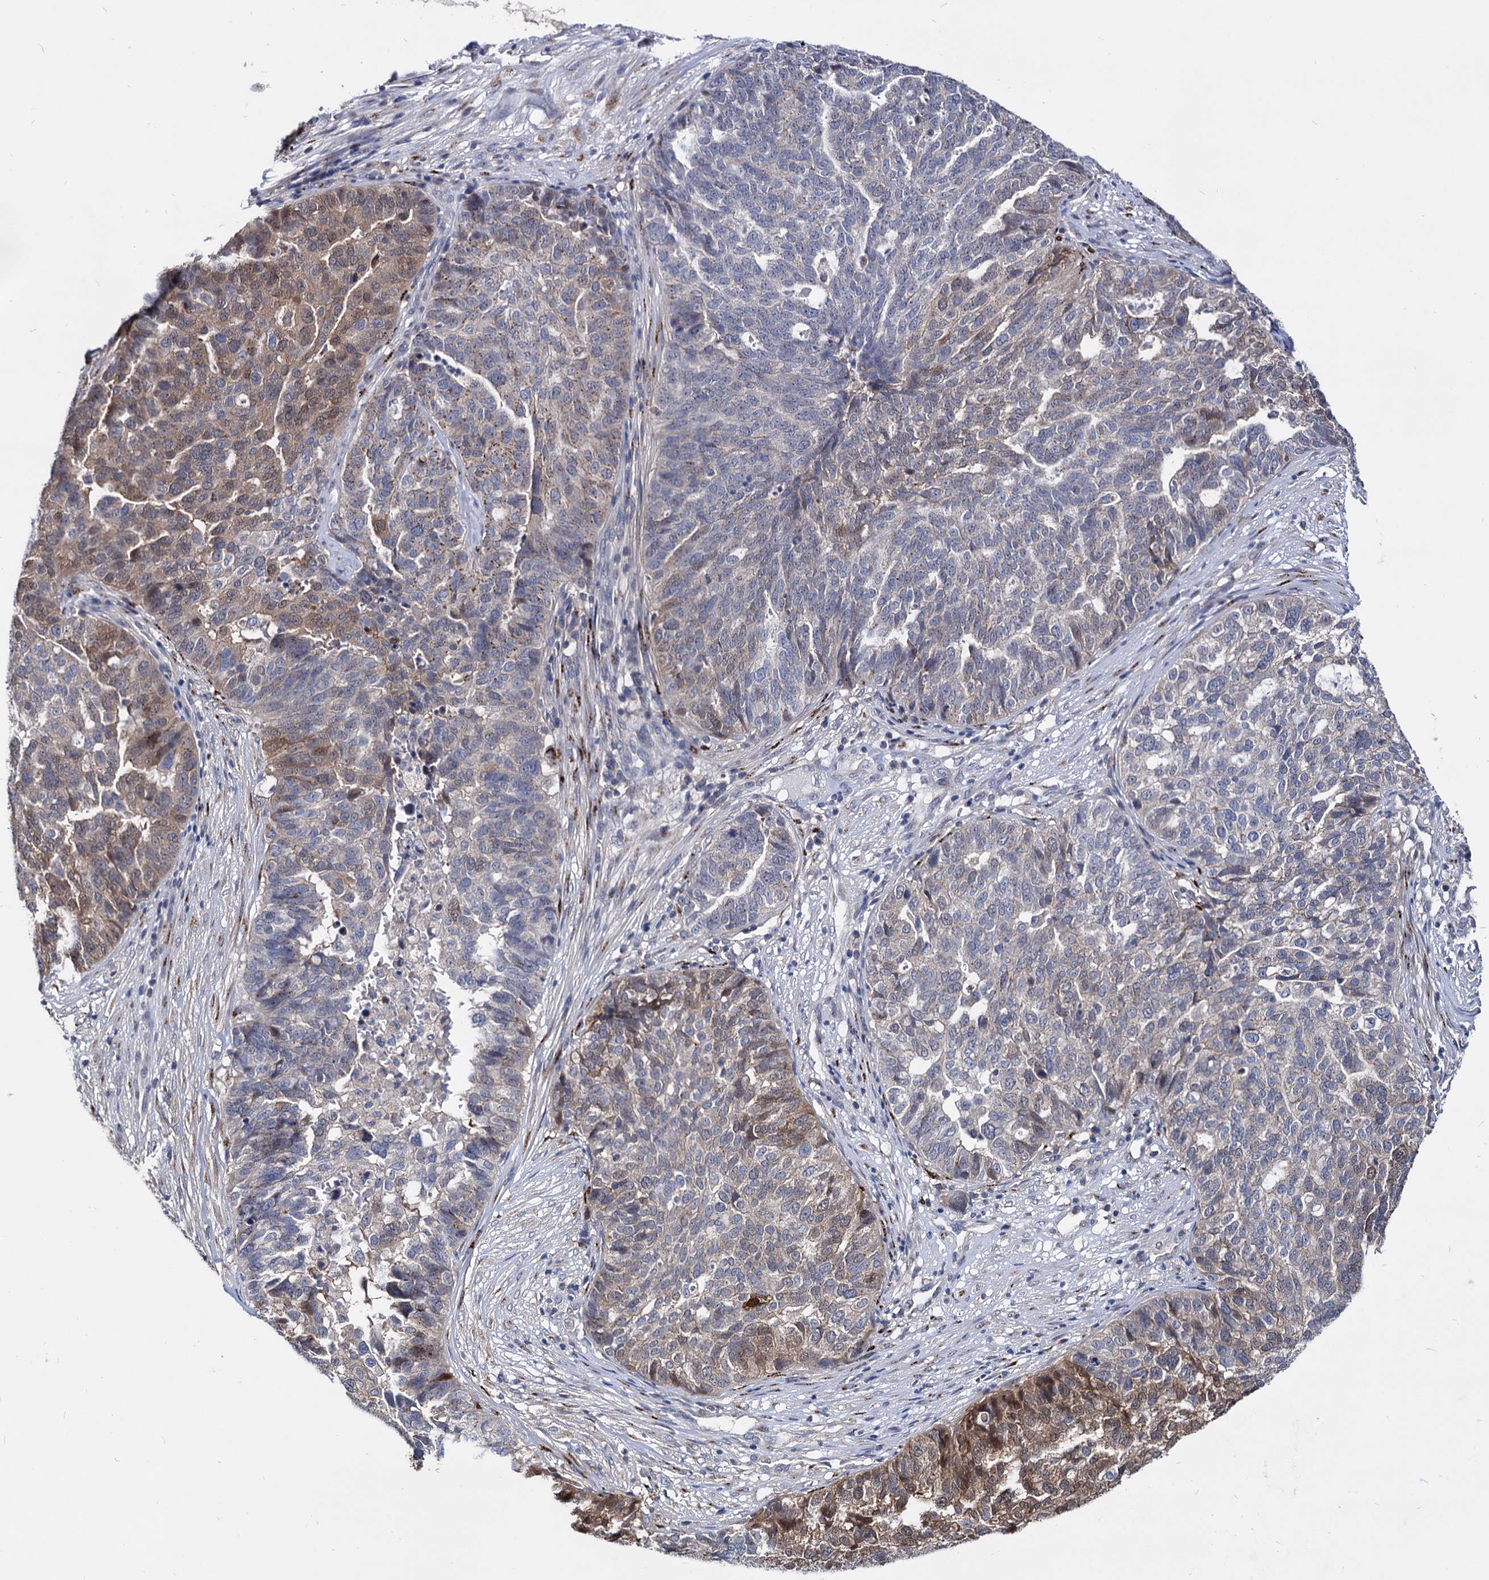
{"staining": {"intensity": "moderate", "quantity": "<25%", "location": "cytoplasmic/membranous"}, "tissue": "ovarian cancer", "cell_type": "Tumor cells", "image_type": "cancer", "snomed": [{"axis": "morphology", "description": "Cystadenocarcinoma, serous, NOS"}, {"axis": "topography", "description": "Ovary"}], "caption": "Immunohistochemistry (IHC) image of neoplastic tissue: ovarian cancer stained using immunohistochemistry (IHC) reveals low levels of moderate protein expression localized specifically in the cytoplasmic/membranous of tumor cells, appearing as a cytoplasmic/membranous brown color.", "gene": "ESD", "patient": {"sex": "female", "age": 59}}